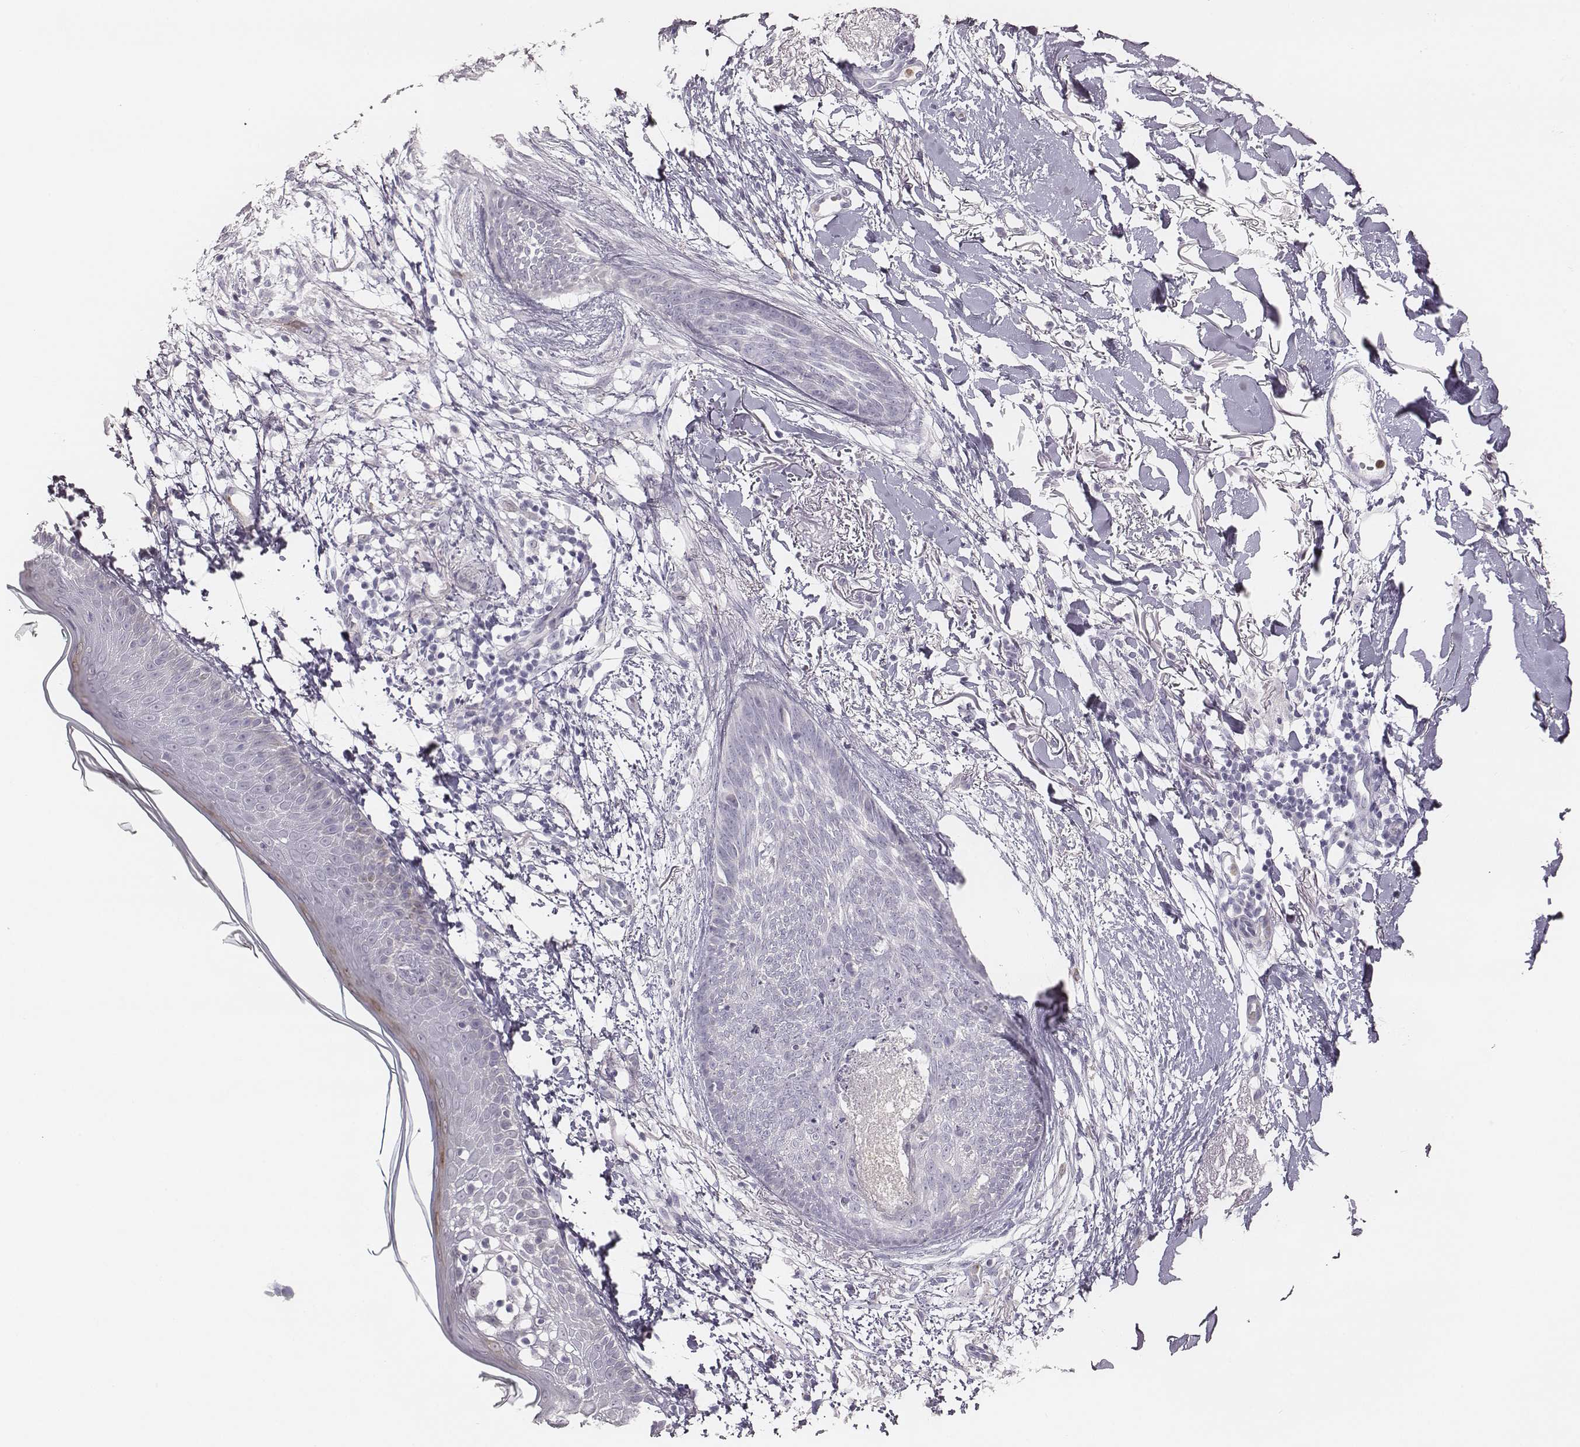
{"staining": {"intensity": "negative", "quantity": "none", "location": "none"}, "tissue": "skin cancer", "cell_type": "Tumor cells", "image_type": "cancer", "snomed": [{"axis": "morphology", "description": "Normal tissue, NOS"}, {"axis": "morphology", "description": "Basal cell carcinoma"}, {"axis": "topography", "description": "Skin"}], "caption": "Human skin cancer stained for a protein using IHC exhibits no positivity in tumor cells.", "gene": "KCNJ12", "patient": {"sex": "male", "age": 84}}